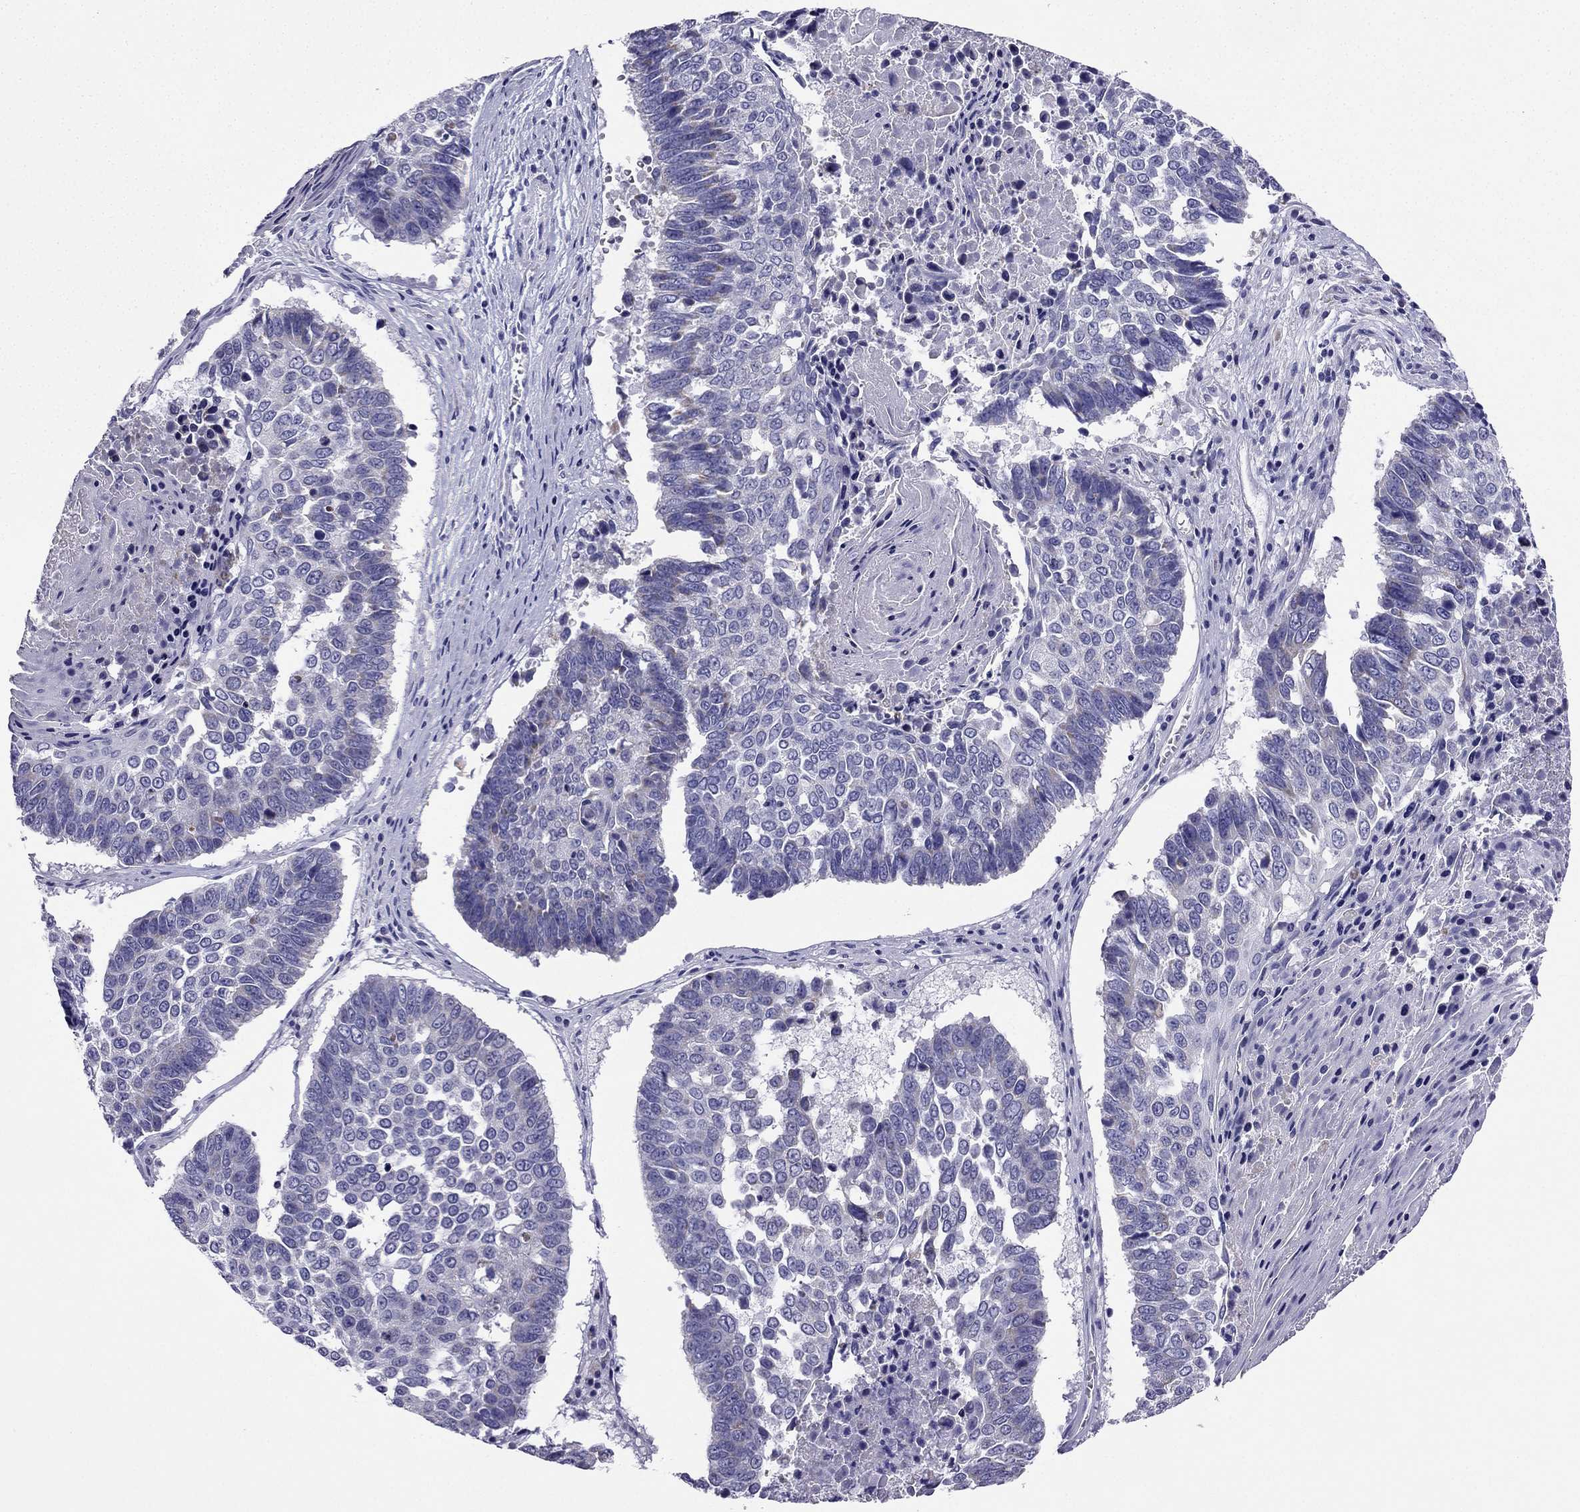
{"staining": {"intensity": "negative", "quantity": "none", "location": "none"}, "tissue": "lung cancer", "cell_type": "Tumor cells", "image_type": "cancer", "snomed": [{"axis": "morphology", "description": "Squamous cell carcinoma, NOS"}, {"axis": "topography", "description": "Lung"}], "caption": "High power microscopy histopathology image of an immunohistochemistry photomicrograph of squamous cell carcinoma (lung), revealing no significant expression in tumor cells.", "gene": "KIF5A", "patient": {"sex": "male", "age": 73}}